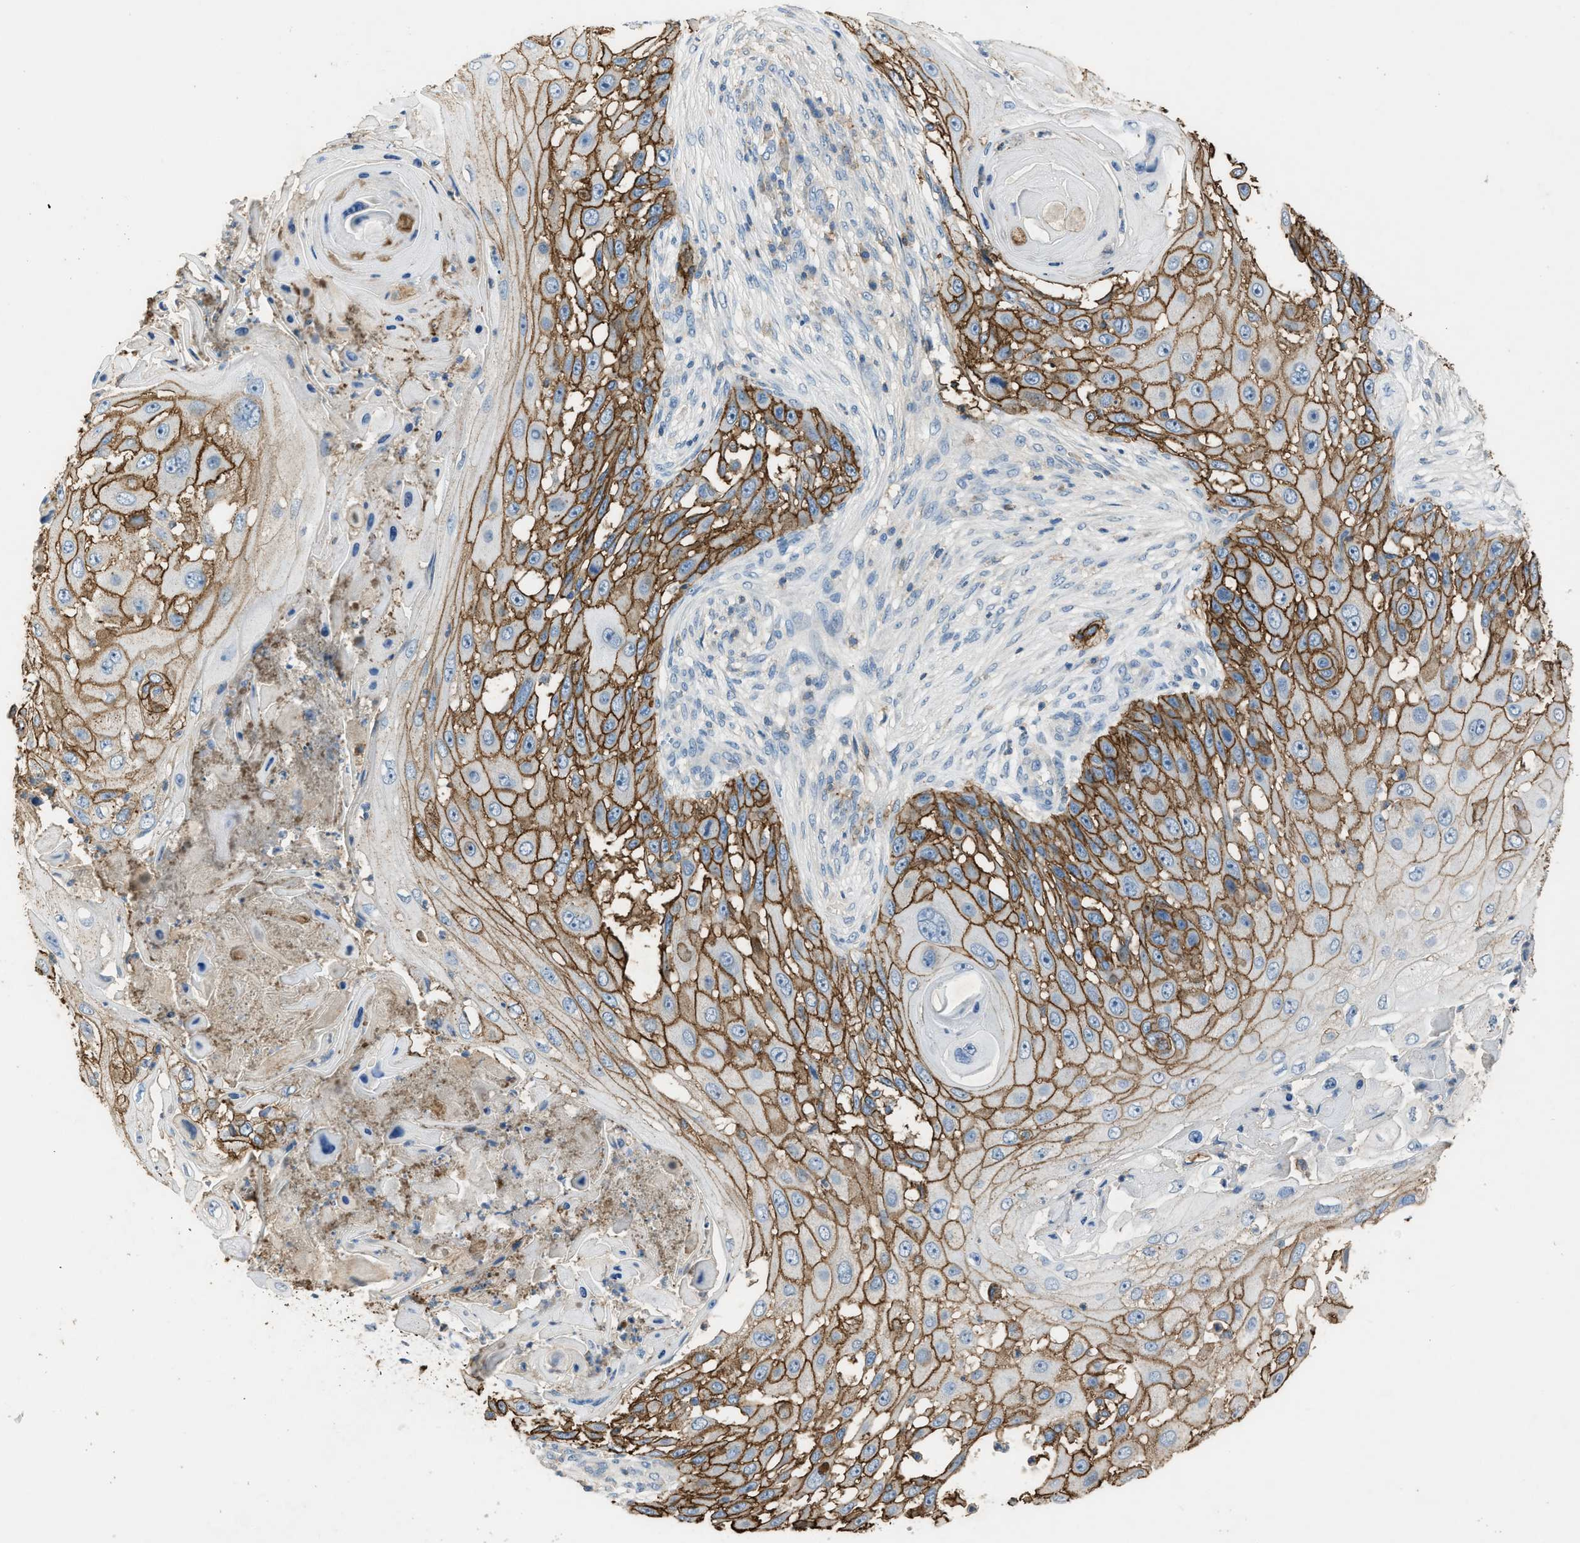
{"staining": {"intensity": "strong", "quantity": ">75%", "location": "cytoplasmic/membranous"}, "tissue": "skin cancer", "cell_type": "Tumor cells", "image_type": "cancer", "snomed": [{"axis": "morphology", "description": "Squamous cell carcinoma, NOS"}, {"axis": "topography", "description": "Skin"}], "caption": "Immunohistochemical staining of skin cancer (squamous cell carcinoma) demonstrates high levels of strong cytoplasmic/membranous staining in approximately >75% of tumor cells. (IHC, brightfield microscopy, high magnification).", "gene": "OR51E1", "patient": {"sex": "female", "age": 44}}